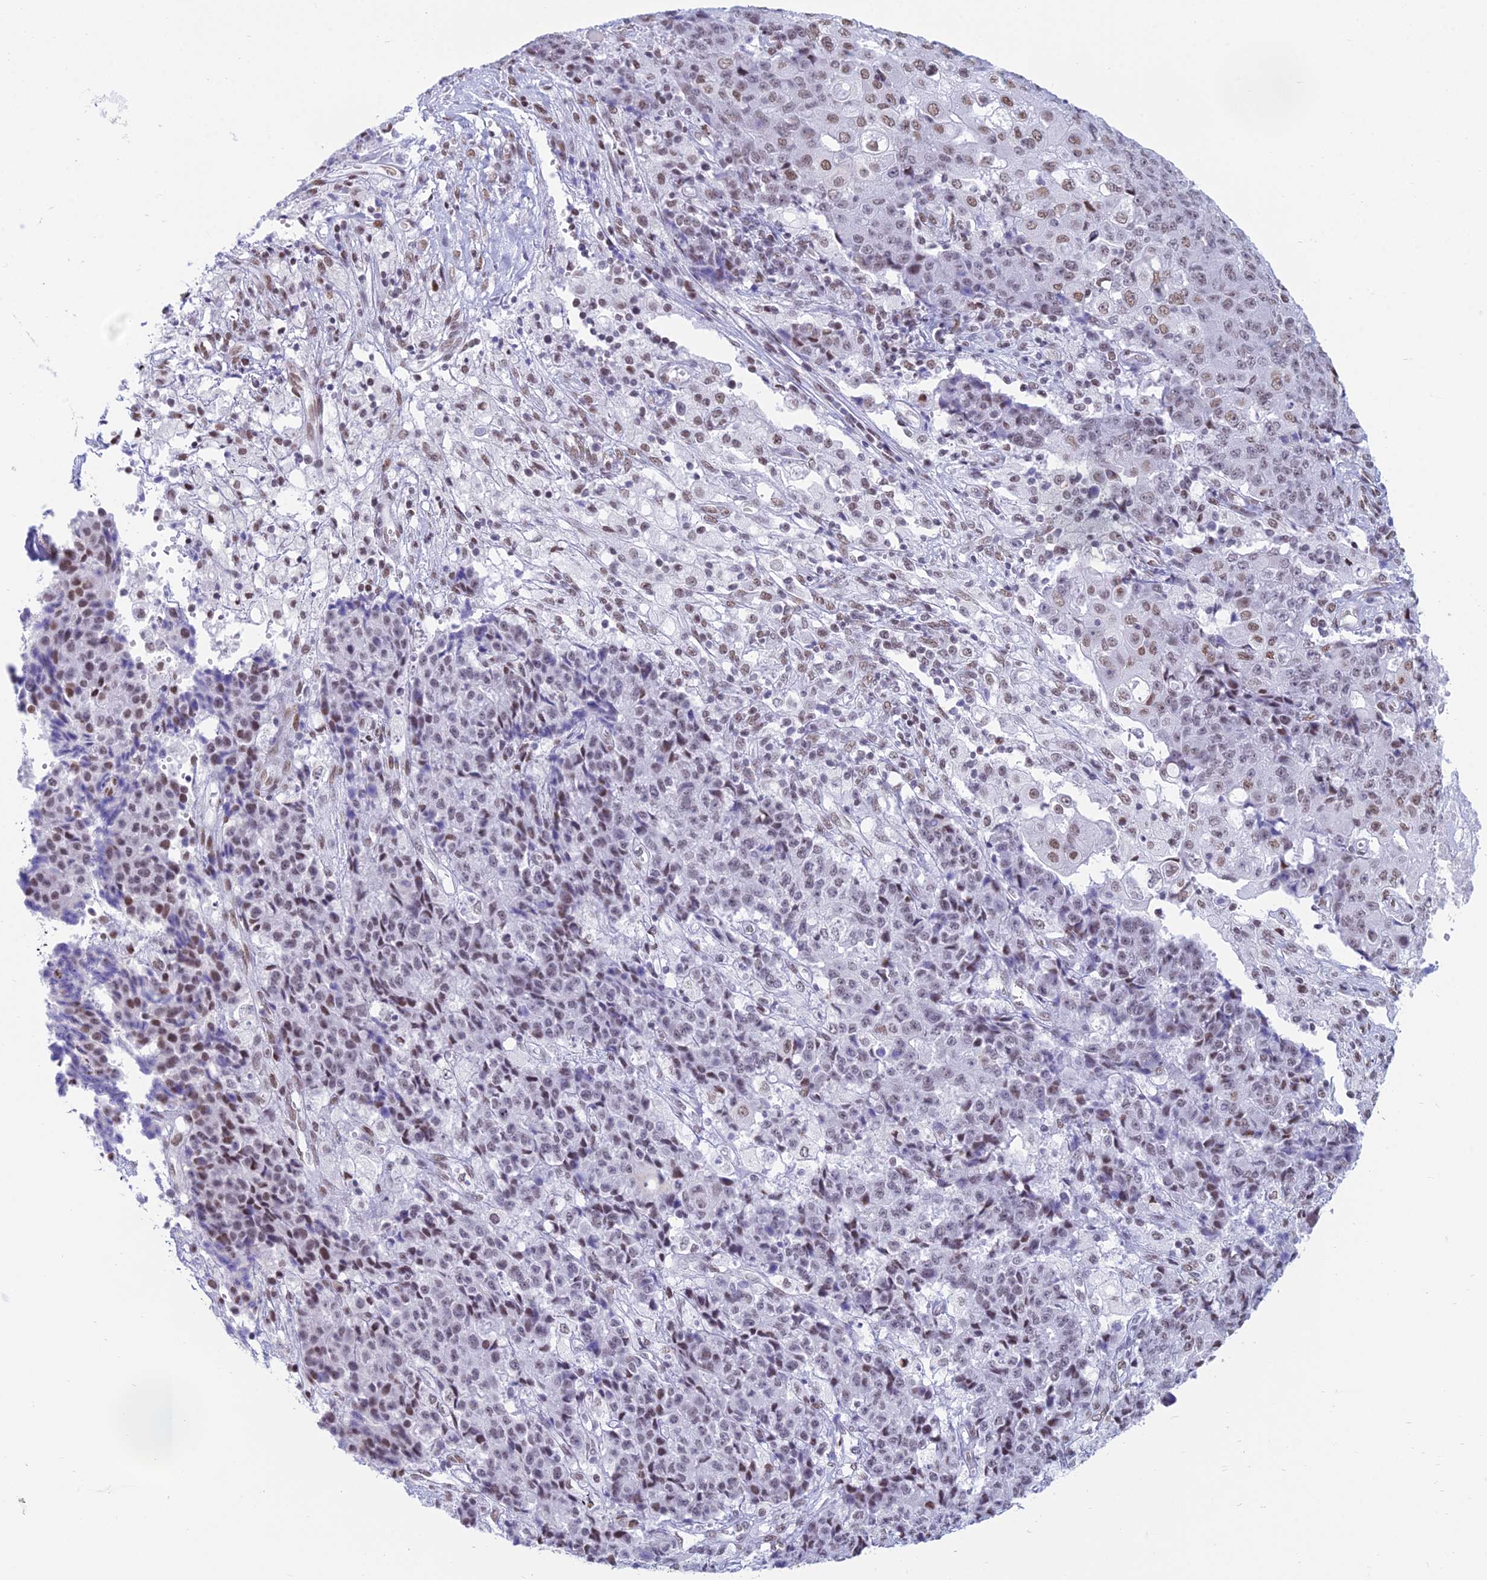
{"staining": {"intensity": "weak", "quantity": ">75%", "location": "nuclear"}, "tissue": "ovarian cancer", "cell_type": "Tumor cells", "image_type": "cancer", "snomed": [{"axis": "morphology", "description": "Carcinoma, endometroid"}, {"axis": "topography", "description": "Ovary"}], "caption": "Endometroid carcinoma (ovarian) tissue shows weak nuclear expression in about >75% of tumor cells, visualized by immunohistochemistry.", "gene": "CDC26", "patient": {"sex": "female", "age": 42}}